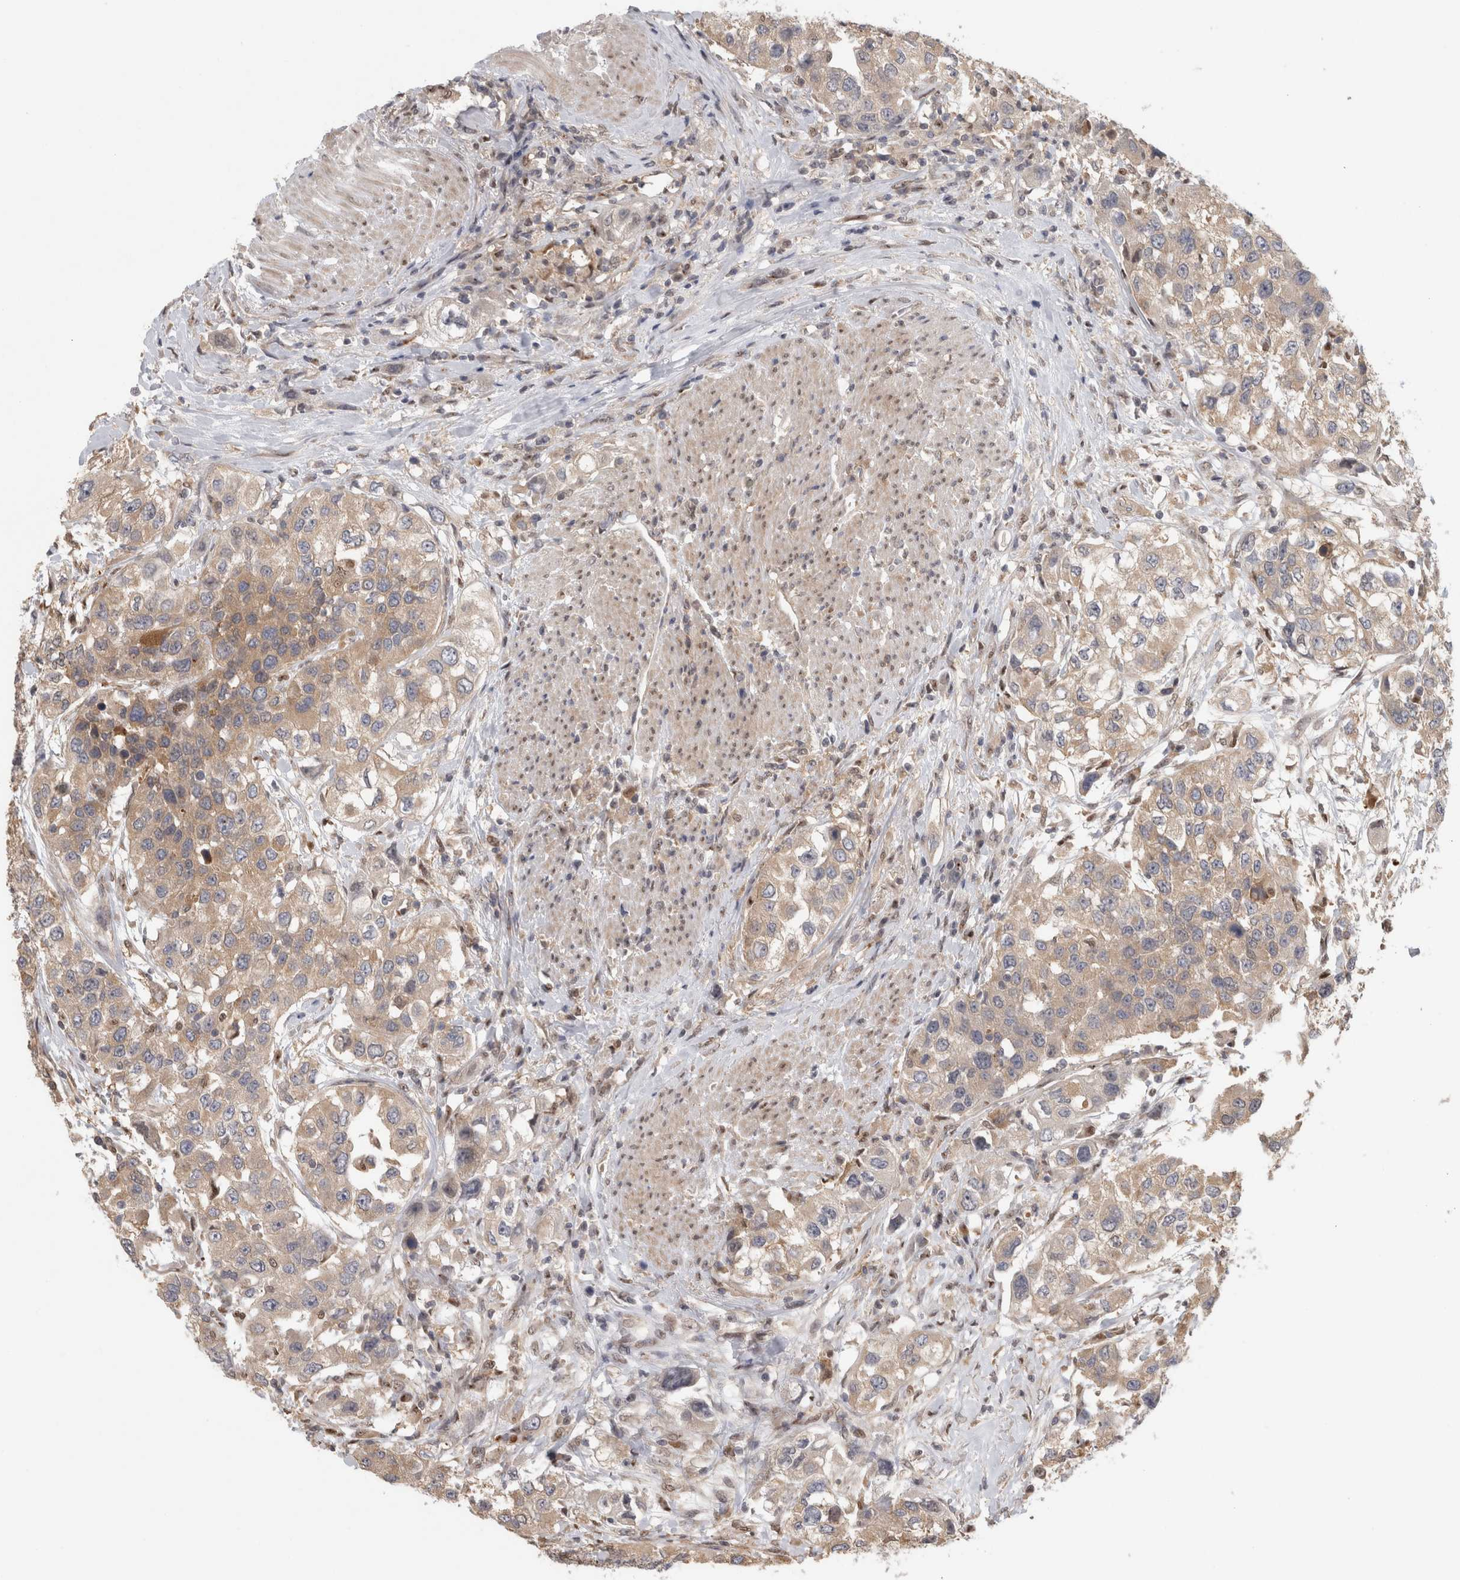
{"staining": {"intensity": "weak", "quantity": ">75%", "location": "cytoplasmic/membranous"}, "tissue": "urothelial cancer", "cell_type": "Tumor cells", "image_type": "cancer", "snomed": [{"axis": "morphology", "description": "Urothelial carcinoma, High grade"}, {"axis": "topography", "description": "Urinary bladder"}], "caption": "A high-resolution micrograph shows immunohistochemistry staining of urothelial carcinoma (high-grade), which shows weak cytoplasmic/membranous staining in about >75% of tumor cells.", "gene": "PIGP", "patient": {"sex": "female", "age": 80}}